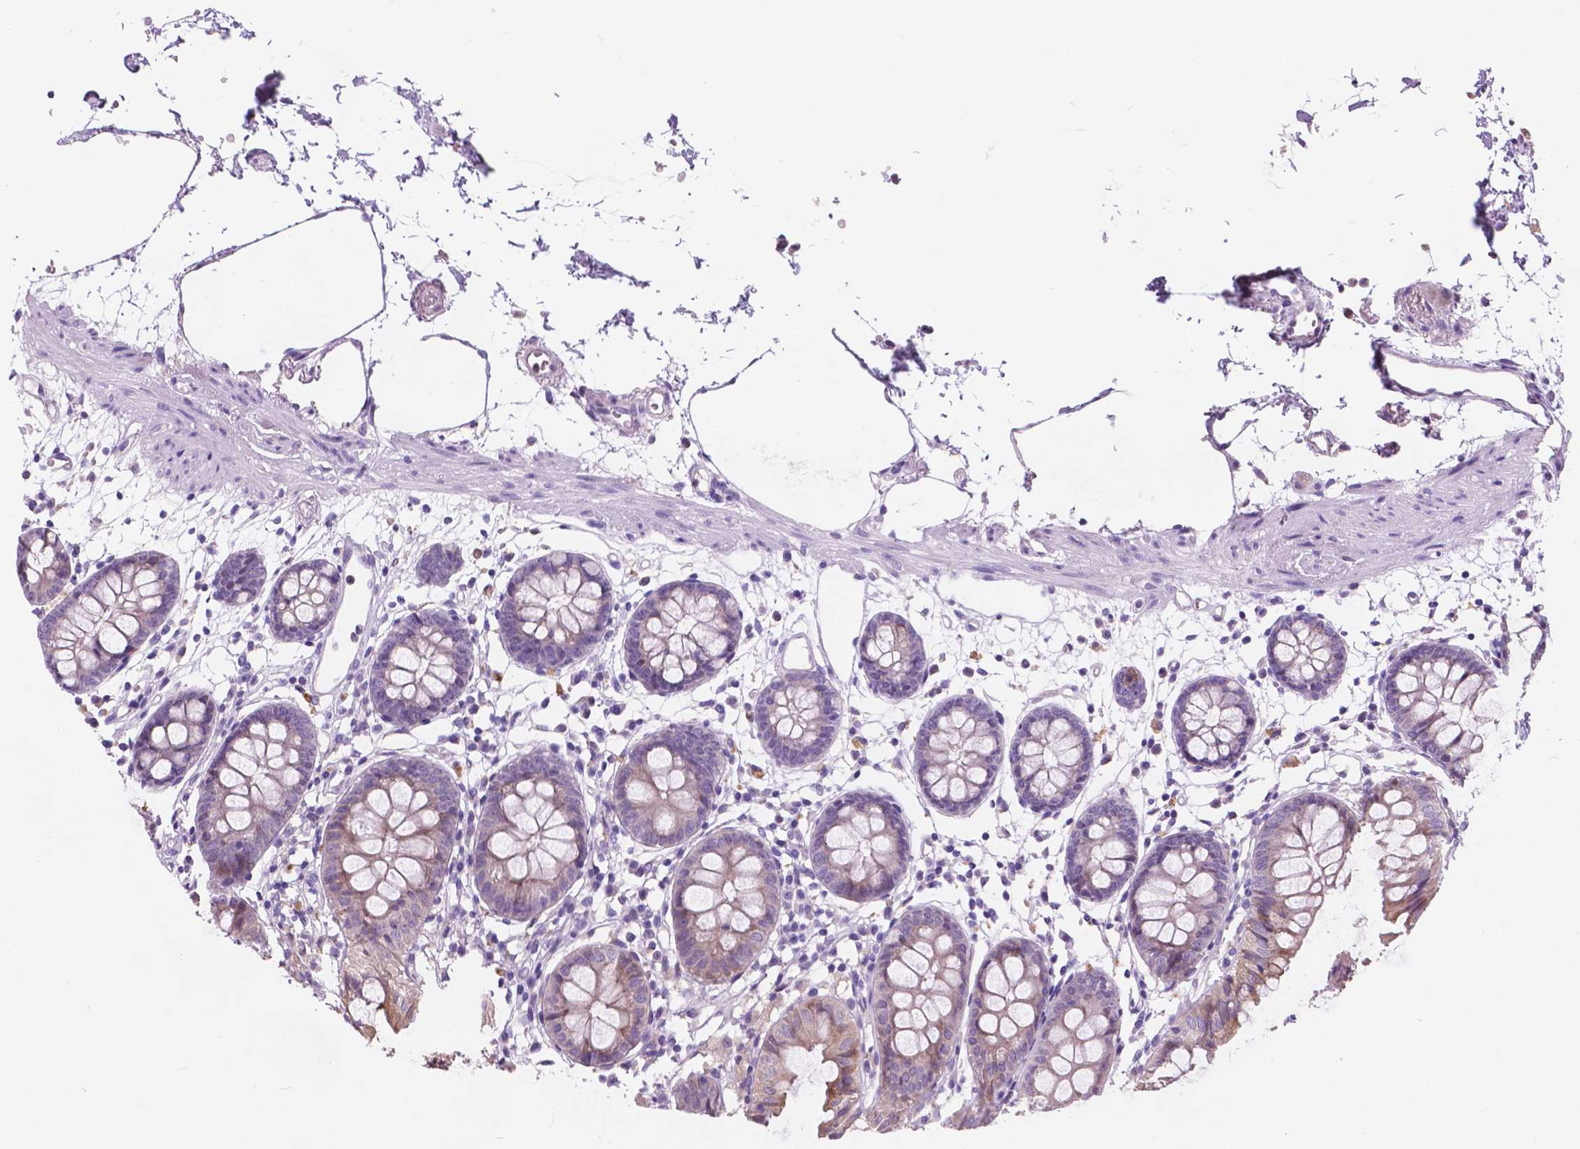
{"staining": {"intensity": "negative", "quantity": "none", "location": "none"}, "tissue": "colon", "cell_type": "Endothelial cells", "image_type": "normal", "snomed": [{"axis": "morphology", "description": "Normal tissue, NOS"}, {"axis": "topography", "description": "Colon"}], "caption": "IHC of normal human colon exhibits no positivity in endothelial cells.", "gene": "IREB2", "patient": {"sex": "female", "age": 84}}